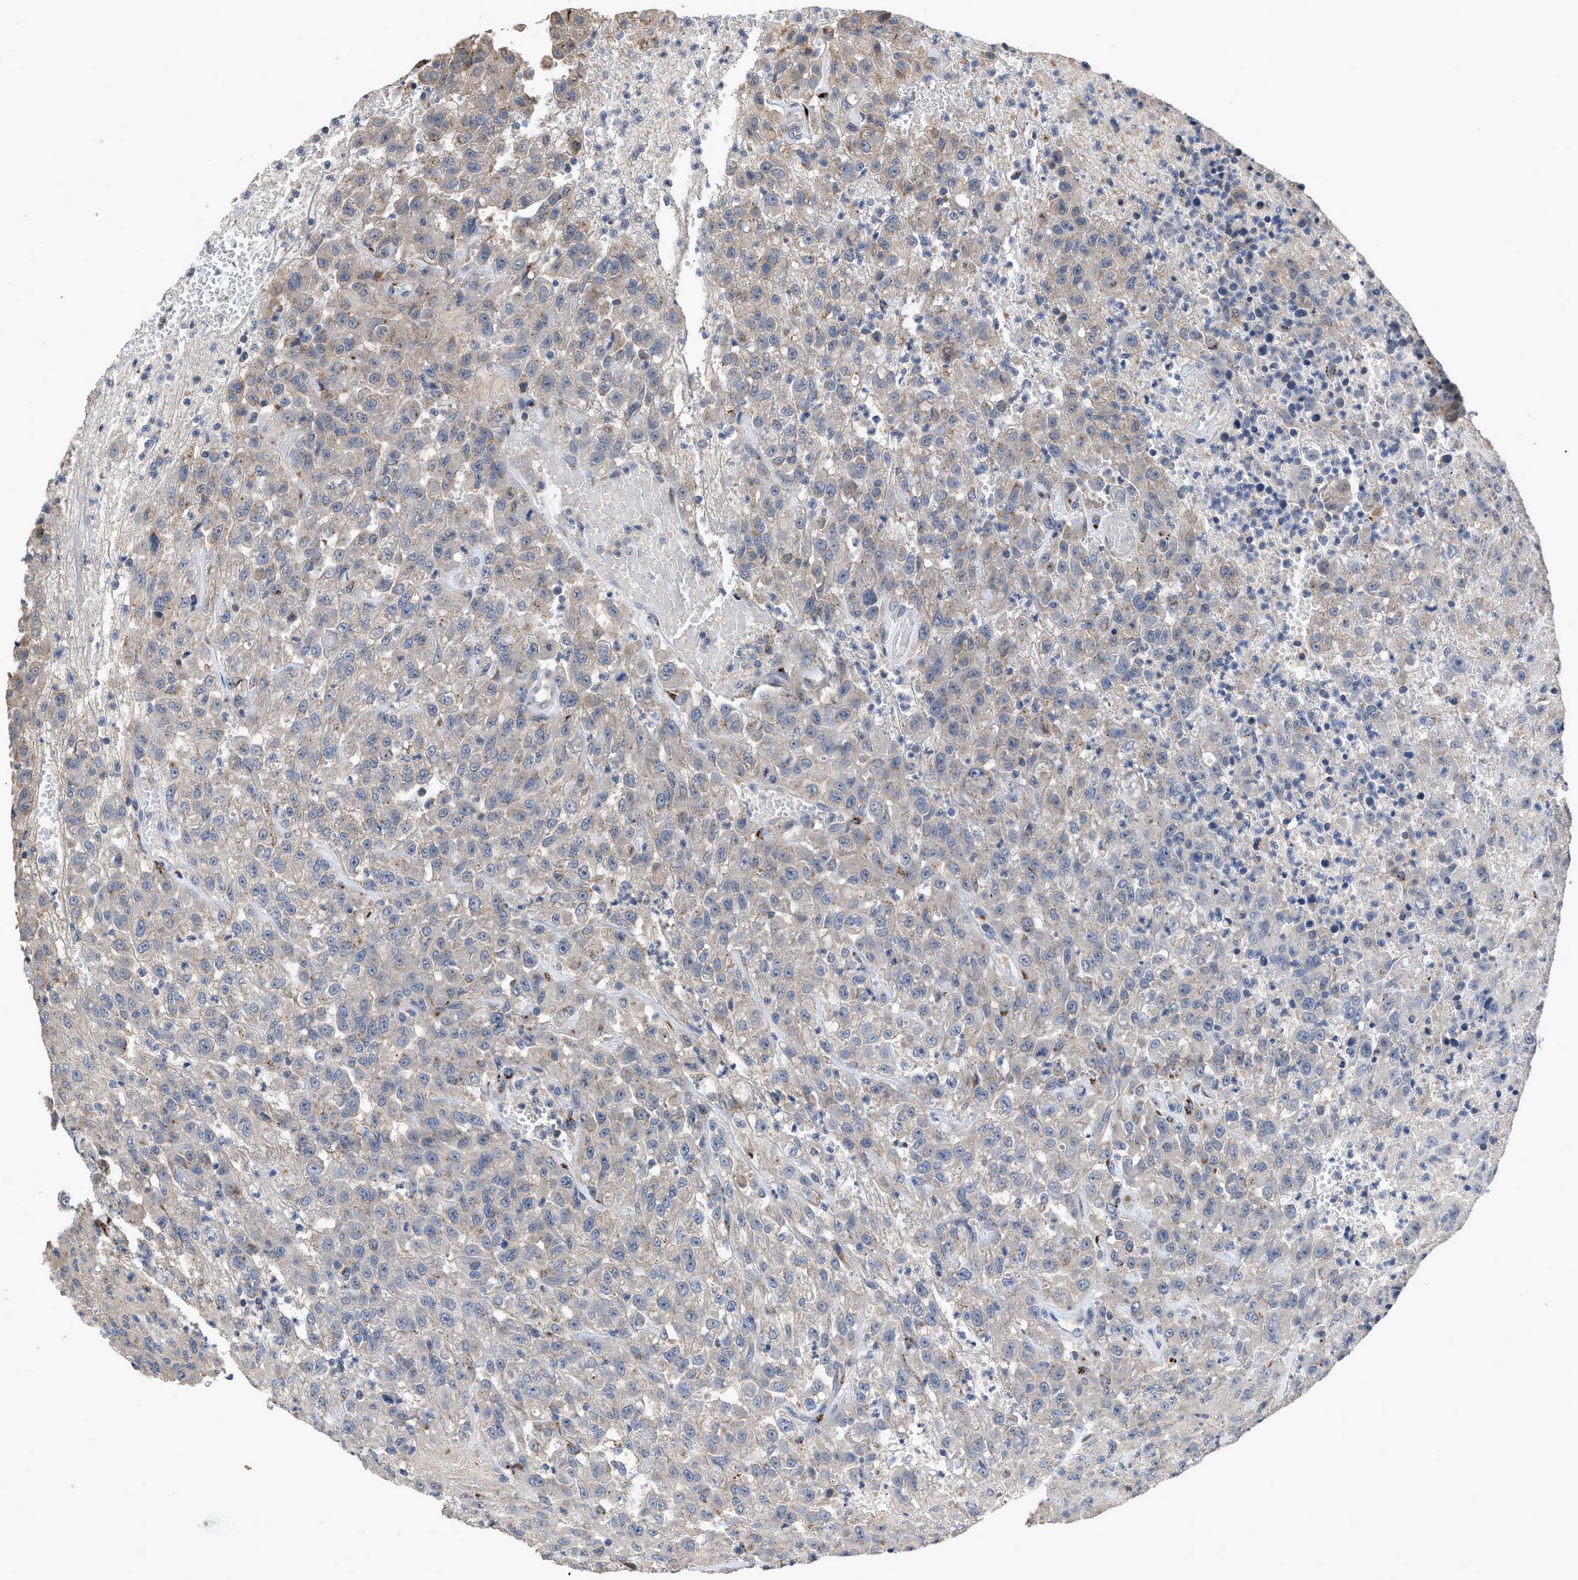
{"staining": {"intensity": "negative", "quantity": "none", "location": "none"}, "tissue": "urothelial cancer", "cell_type": "Tumor cells", "image_type": "cancer", "snomed": [{"axis": "morphology", "description": "Urothelial carcinoma, High grade"}, {"axis": "topography", "description": "Urinary bladder"}], "caption": "This is a photomicrograph of immunohistochemistry staining of urothelial cancer, which shows no expression in tumor cells. (DAB (3,3'-diaminobenzidine) immunohistochemistry visualized using brightfield microscopy, high magnification).", "gene": "SIK2", "patient": {"sex": "male", "age": 46}}